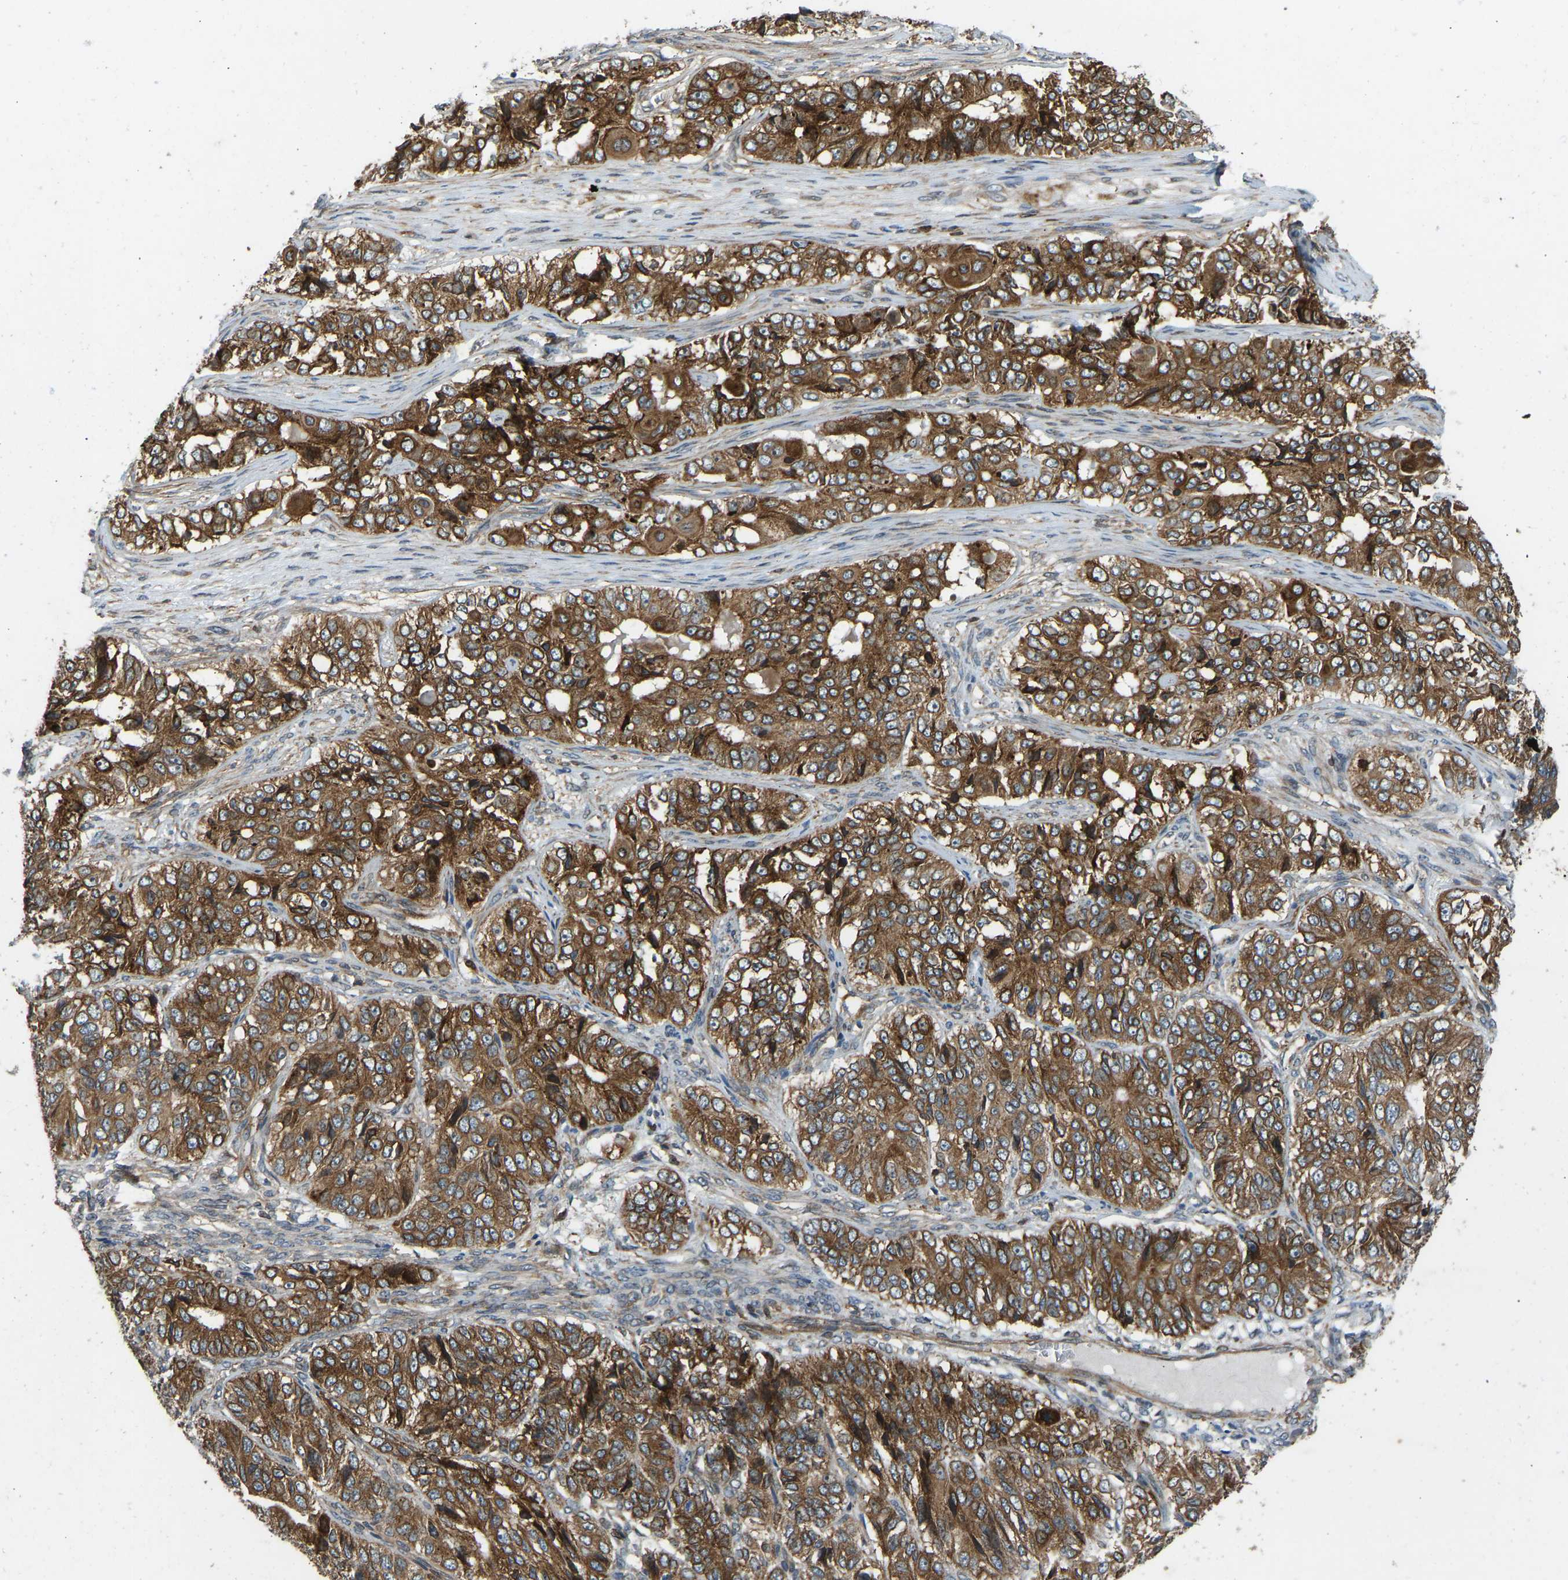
{"staining": {"intensity": "strong", "quantity": ">75%", "location": "cytoplasmic/membranous"}, "tissue": "ovarian cancer", "cell_type": "Tumor cells", "image_type": "cancer", "snomed": [{"axis": "morphology", "description": "Carcinoma, endometroid"}, {"axis": "topography", "description": "Ovary"}], "caption": "Ovarian cancer stained with a protein marker displays strong staining in tumor cells.", "gene": "OS9", "patient": {"sex": "female", "age": 51}}